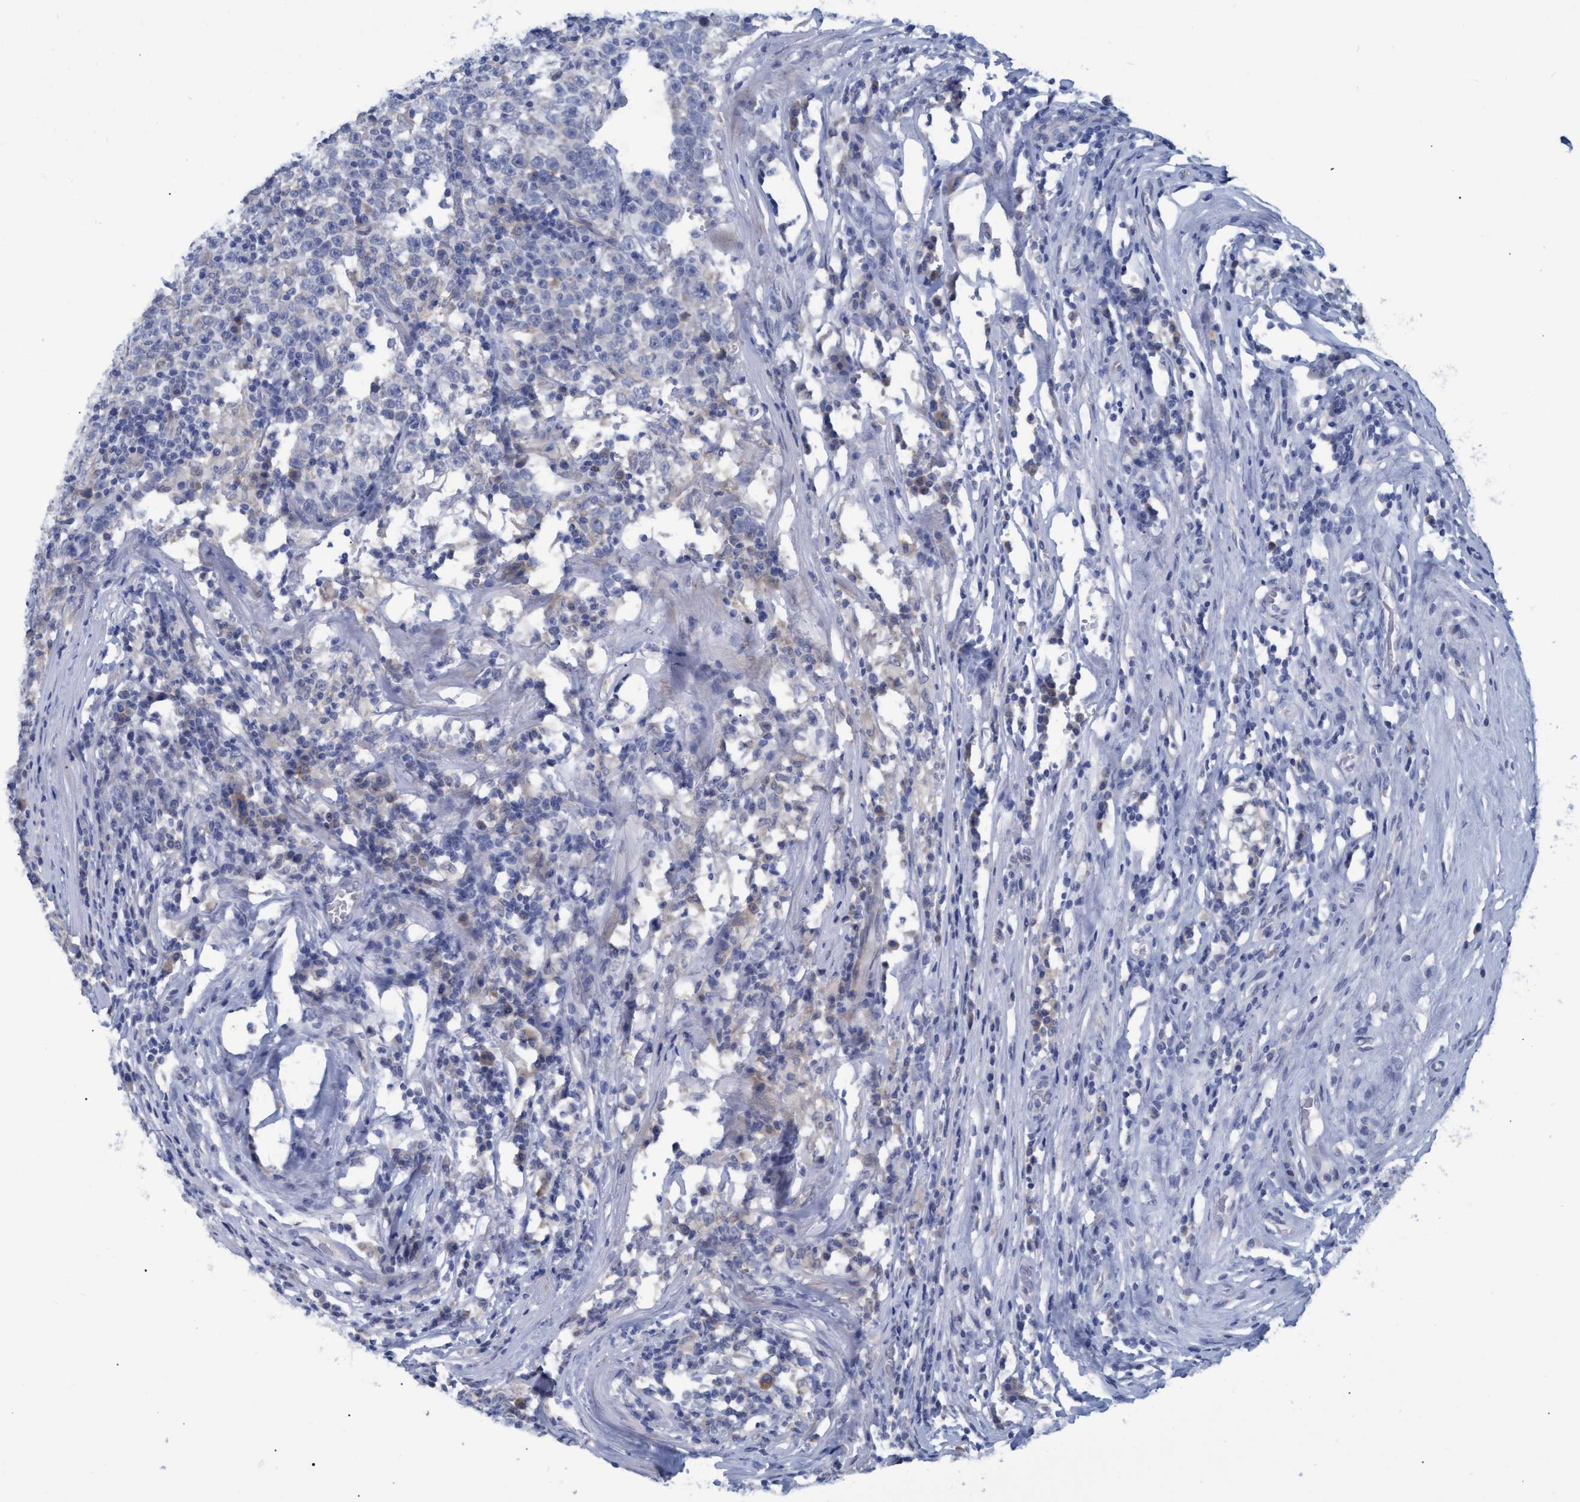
{"staining": {"intensity": "negative", "quantity": "none", "location": "none"}, "tissue": "testis cancer", "cell_type": "Tumor cells", "image_type": "cancer", "snomed": [{"axis": "morphology", "description": "Seminoma, NOS"}, {"axis": "topography", "description": "Testis"}], "caption": "Immunohistochemical staining of testis cancer exhibits no significant expression in tumor cells.", "gene": "SSTR3", "patient": {"sex": "male", "age": 43}}